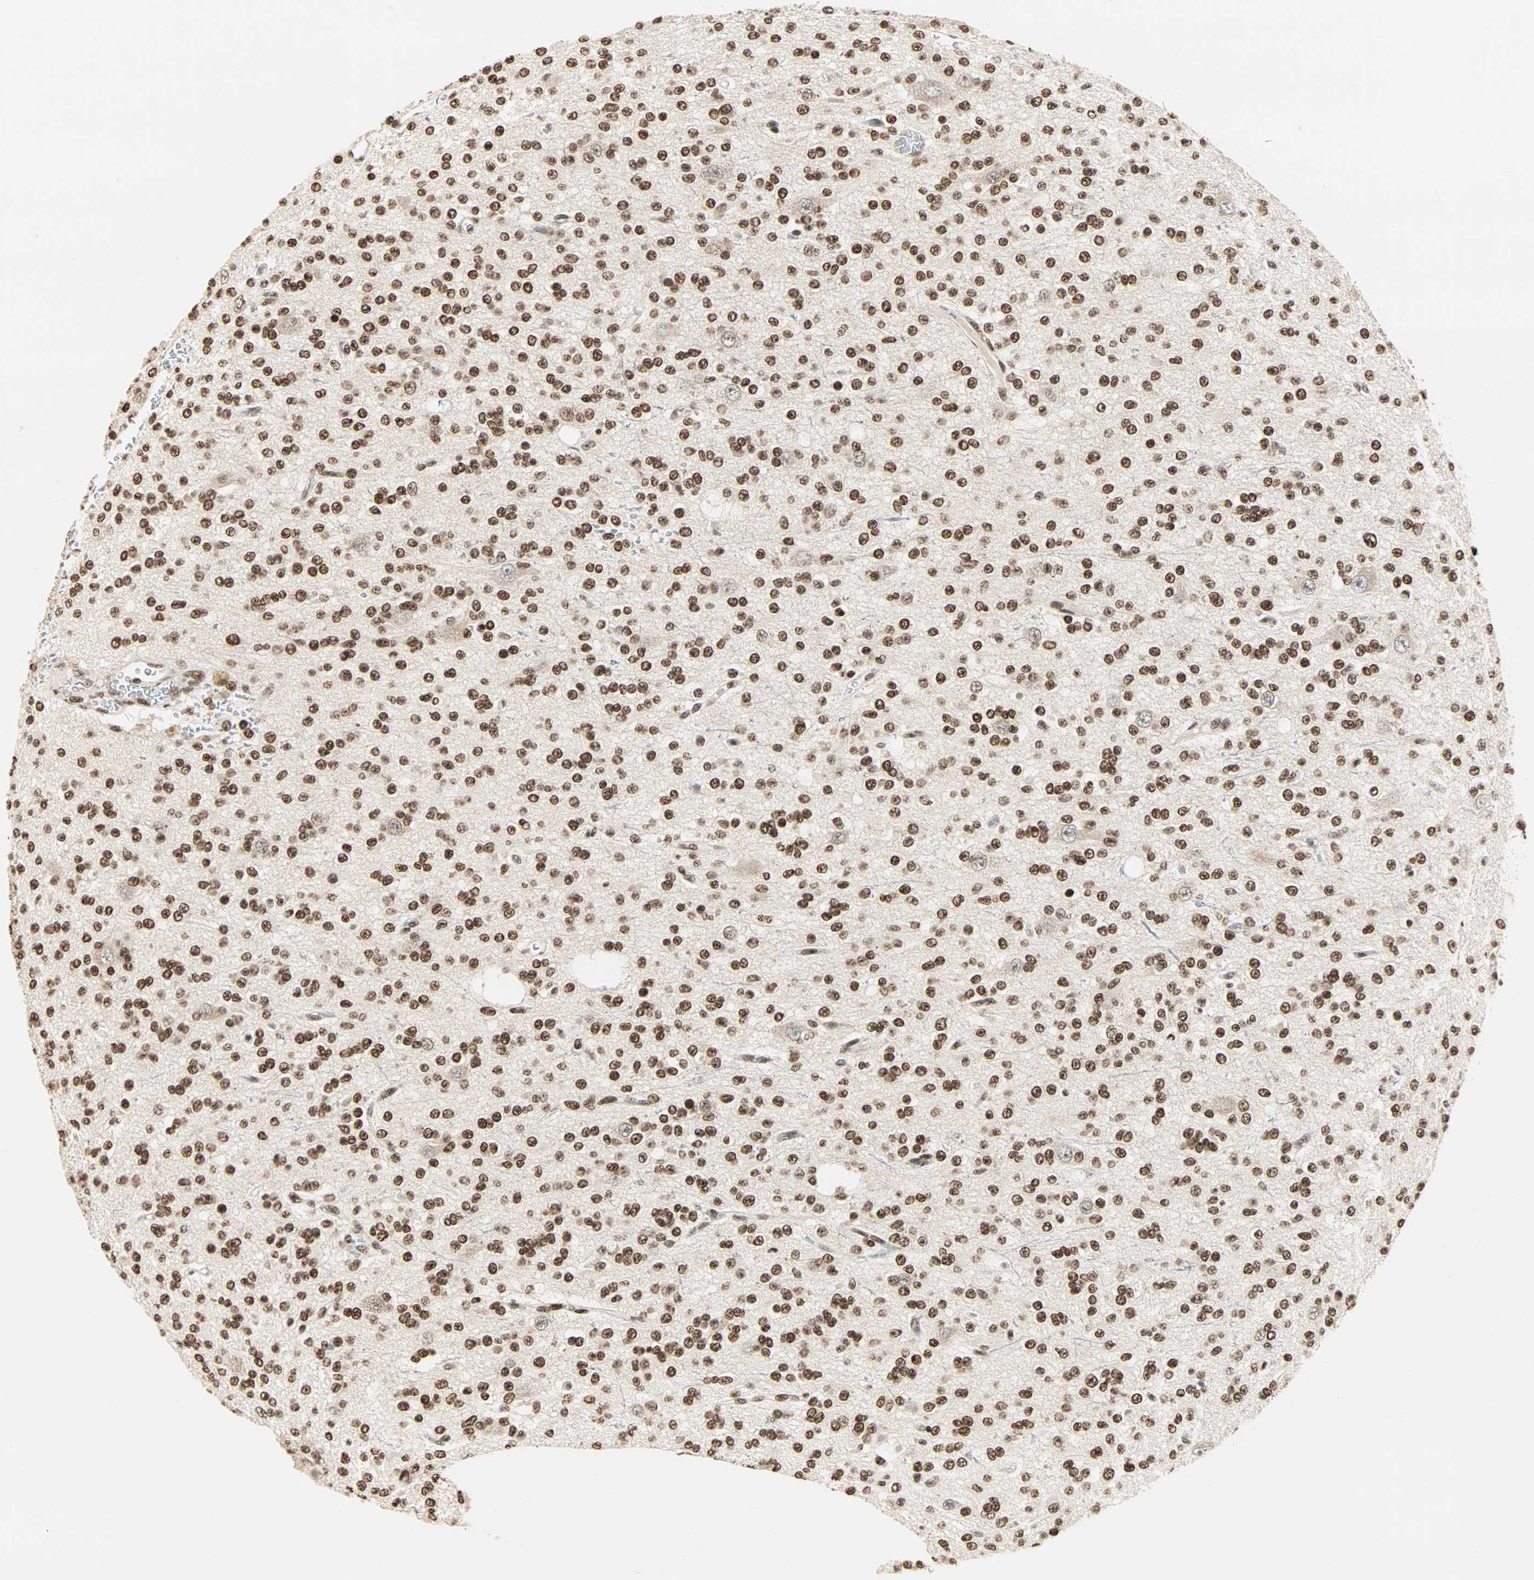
{"staining": {"intensity": "strong", "quantity": ">75%", "location": "nuclear"}, "tissue": "glioma", "cell_type": "Tumor cells", "image_type": "cancer", "snomed": [{"axis": "morphology", "description": "Glioma, malignant, Low grade"}, {"axis": "topography", "description": "Brain"}], "caption": "Immunohistochemistry (IHC) of malignant low-grade glioma reveals high levels of strong nuclear staining in about >75% of tumor cells.", "gene": "BLM", "patient": {"sex": "male", "age": 38}}